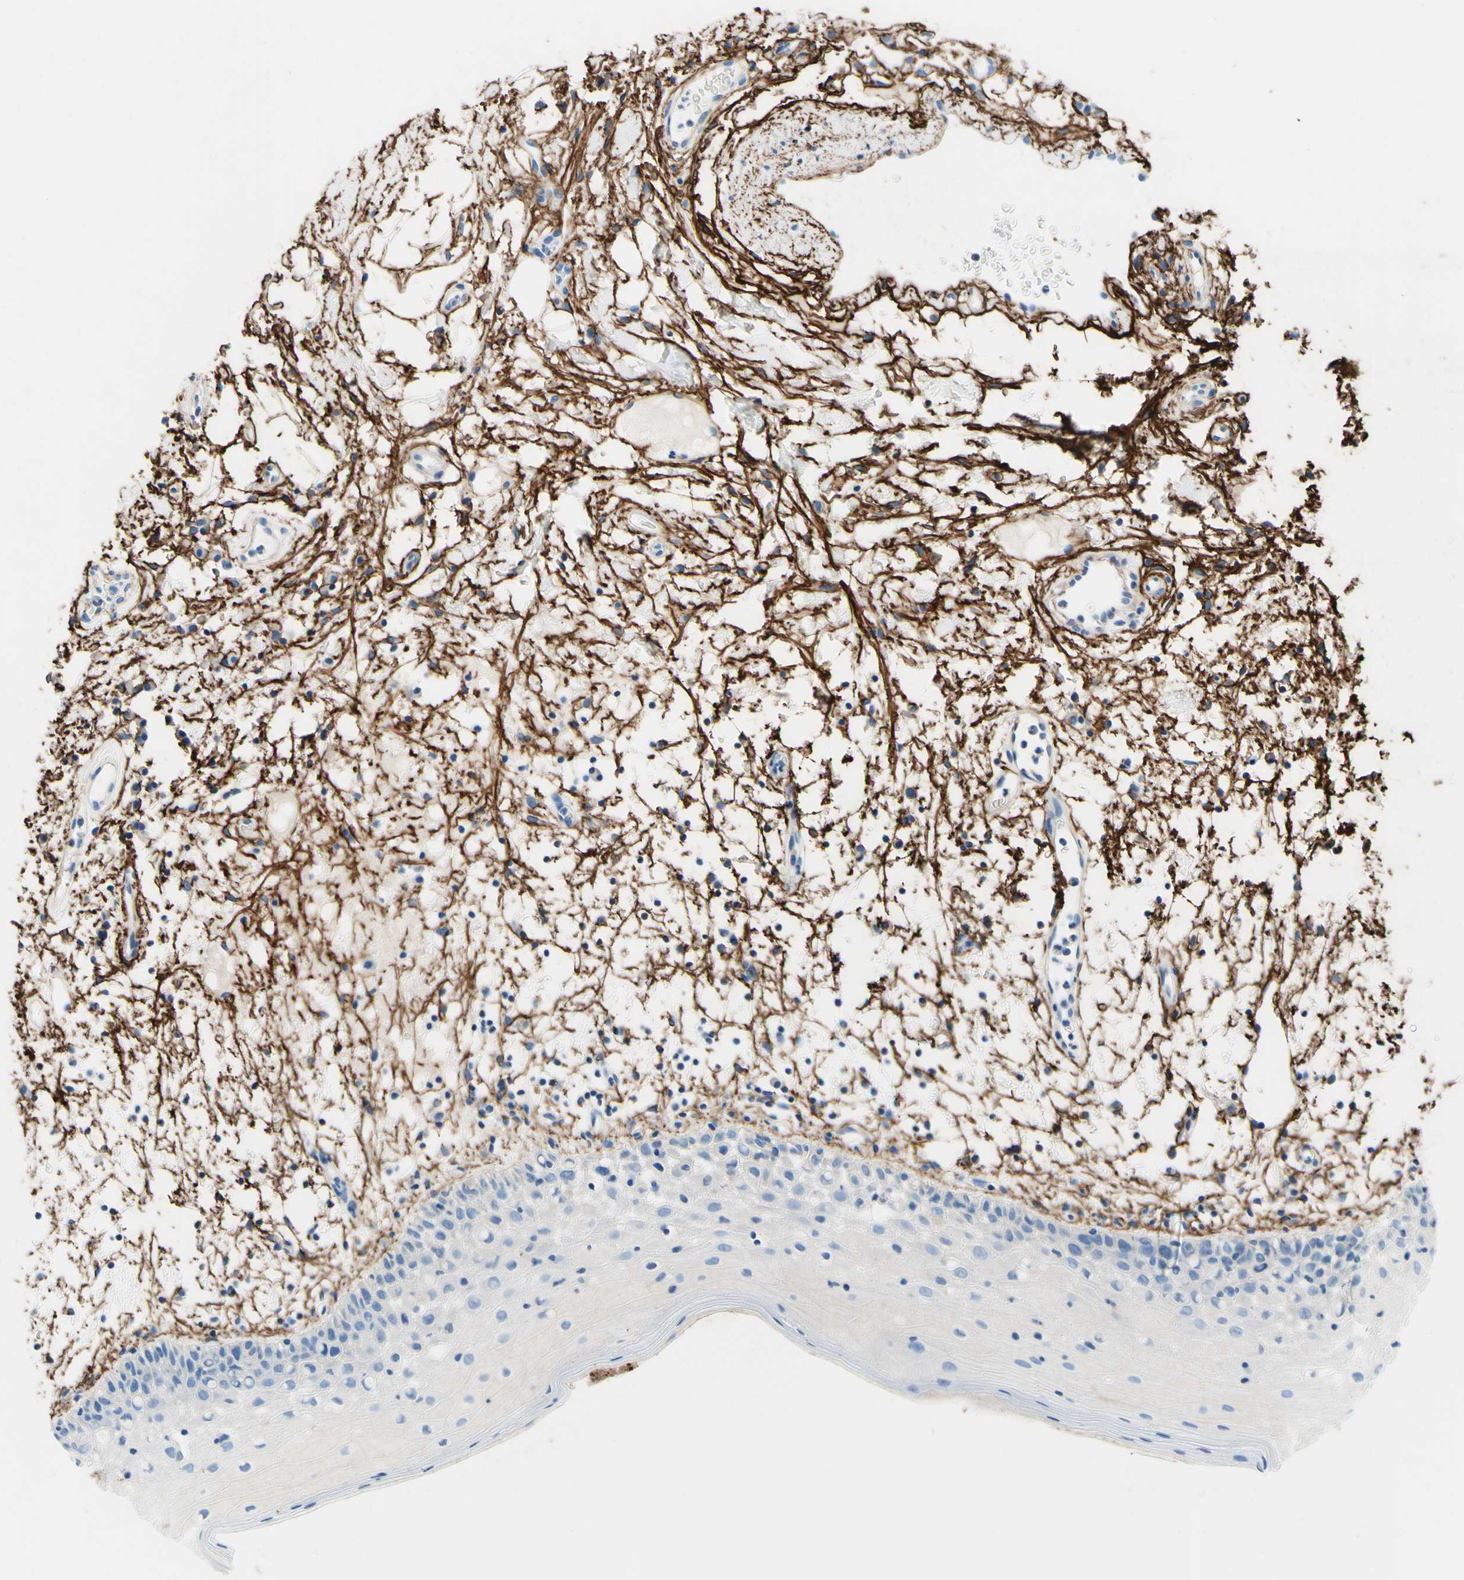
{"staining": {"intensity": "negative", "quantity": "none", "location": "none"}, "tissue": "oral mucosa", "cell_type": "Squamous epithelial cells", "image_type": "normal", "snomed": [{"axis": "morphology", "description": "Normal tissue, NOS"}, {"axis": "morphology", "description": "Squamous cell carcinoma, NOS"}, {"axis": "topography", "description": "Skeletal muscle"}, {"axis": "topography", "description": "Oral tissue"}], "caption": "DAB (3,3'-diaminobenzidine) immunohistochemical staining of benign oral mucosa shows no significant staining in squamous epithelial cells. (DAB immunohistochemistry (IHC) visualized using brightfield microscopy, high magnification).", "gene": "MFAP5", "patient": {"sex": "male", "age": 71}}